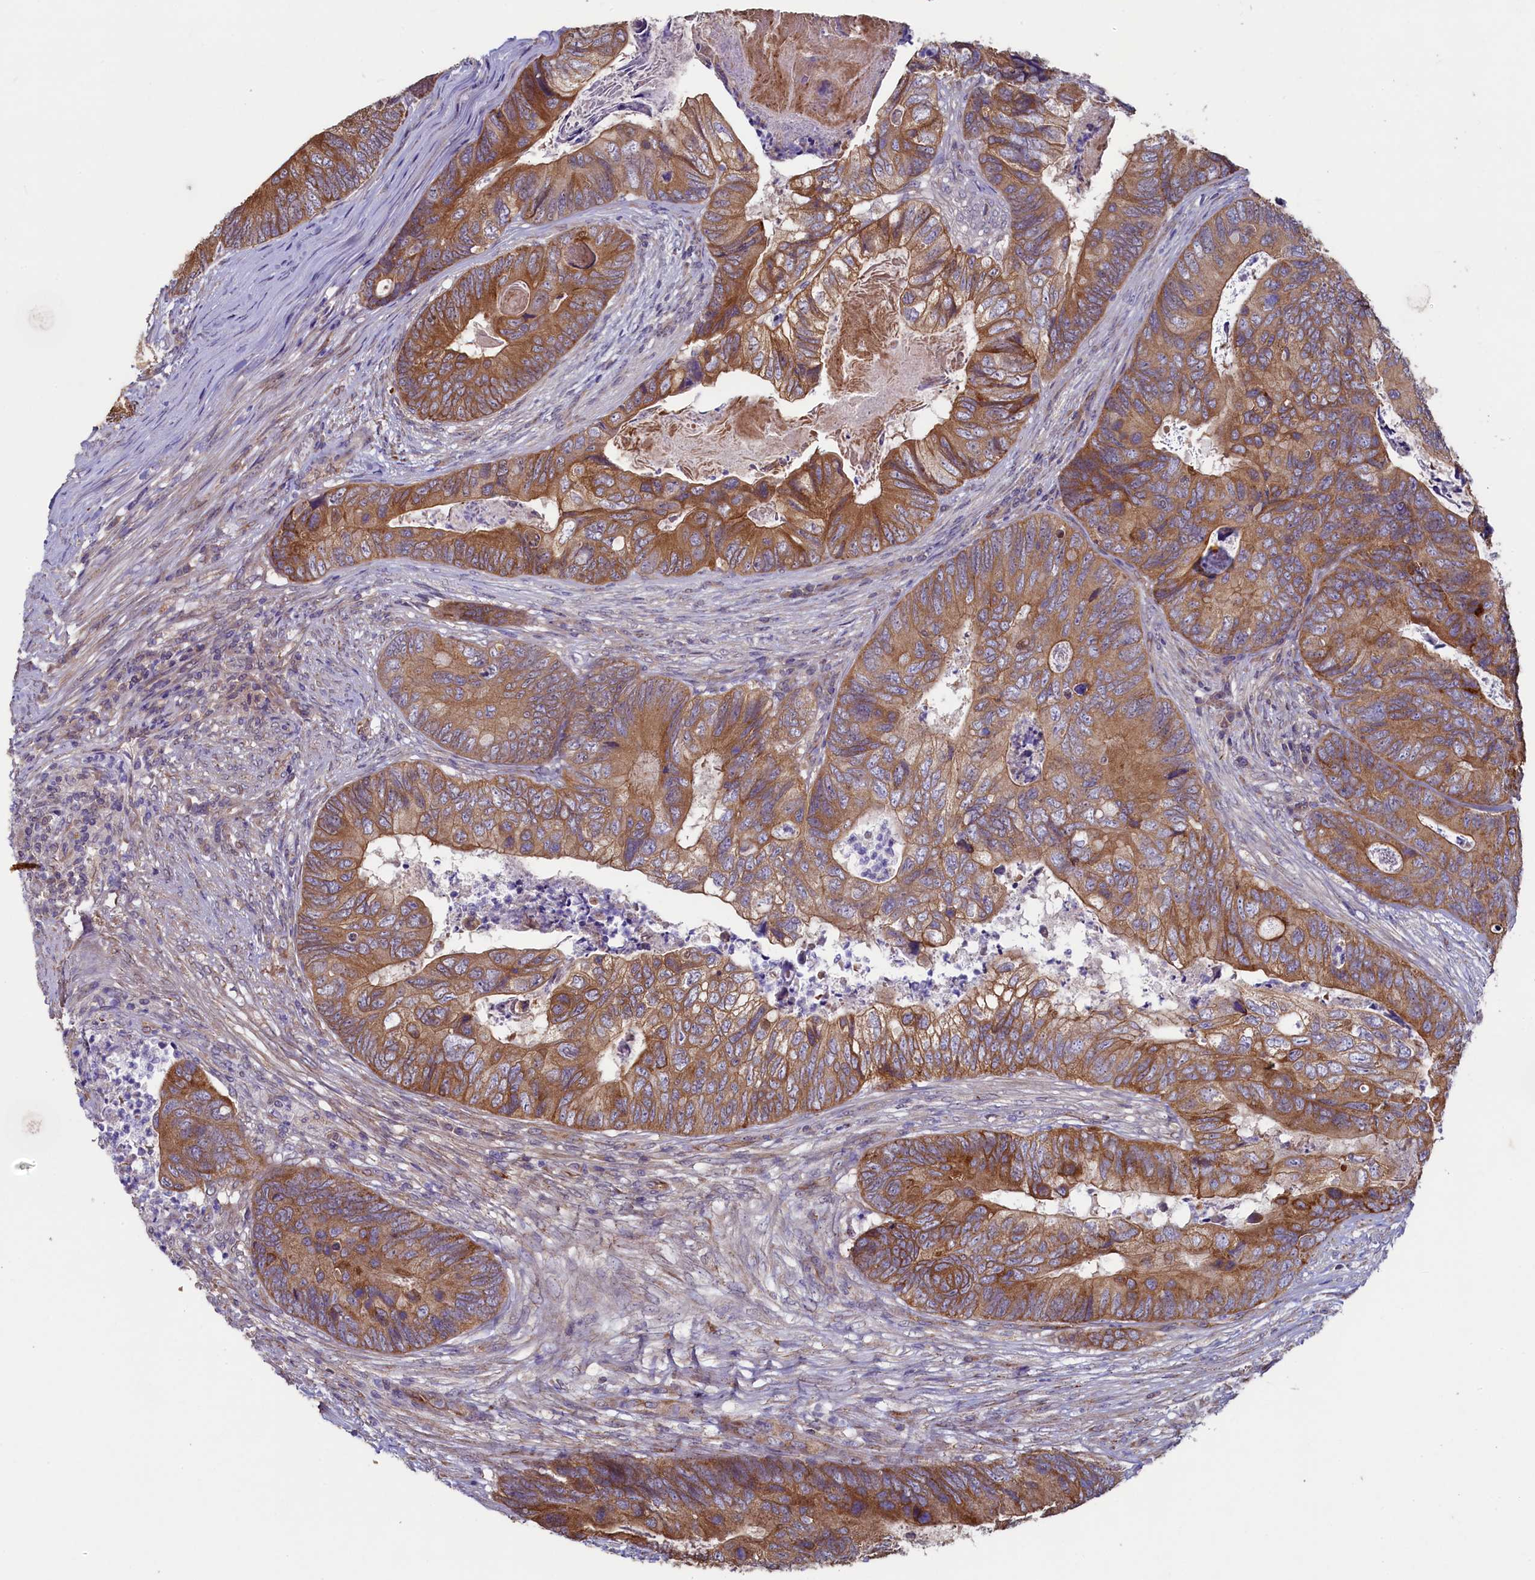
{"staining": {"intensity": "moderate", "quantity": ">75%", "location": "cytoplasmic/membranous"}, "tissue": "colorectal cancer", "cell_type": "Tumor cells", "image_type": "cancer", "snomed": [{"axis": "morphology", "description": "Adenocarcinoma, NOS"}, {"axis": "topography", "description": "Colon"}], "caption": "There is medium levels of moderate cytoplasmic/membranous expression in tumor cells of adenocarcinoma (colorectal), as demonstrated by immunohistochemical staining (brown color).", "gene": "SPATA2L", "patient": {"sex": "female", "age": 67}}